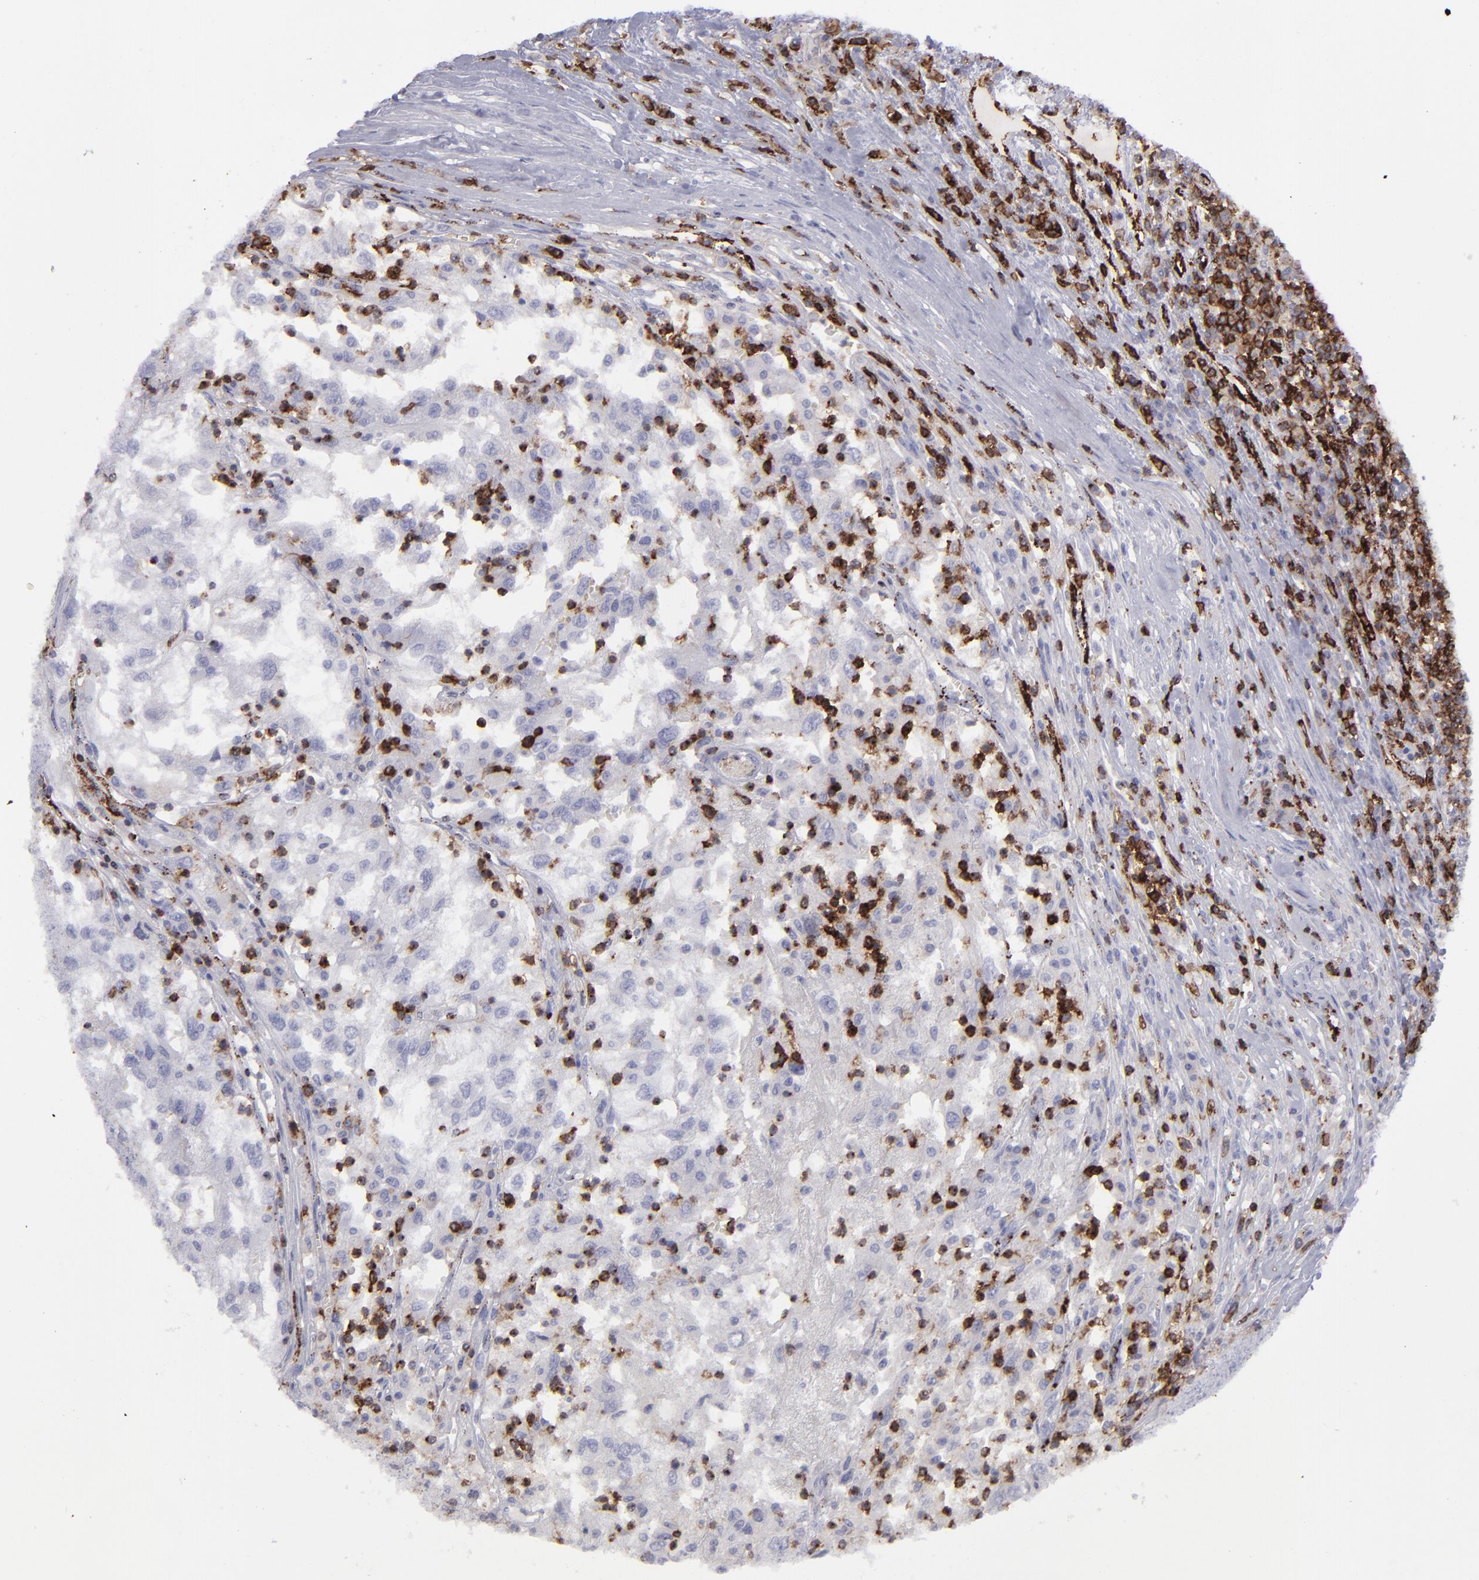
{"staining": {"intensity": "negative", "quantity": "none", "location": "none"}, "tissue": "renal cancer", "cell_type": "Tumor cells", "image_type": "cancer", "snomed": [{"axis": "morphology", "description": "Normal tissue, NOS"}, {"axis": "morphology", "description": "Adenocarcinoma, NOS"}, {"axis": "topography", "description": "Kidney"}], "caption": "Histopathology image shows no protein expression in tumor cells of renal cancer tissue.", "gene": "CD27", "patient": {"sex": "male", "age": 71}}